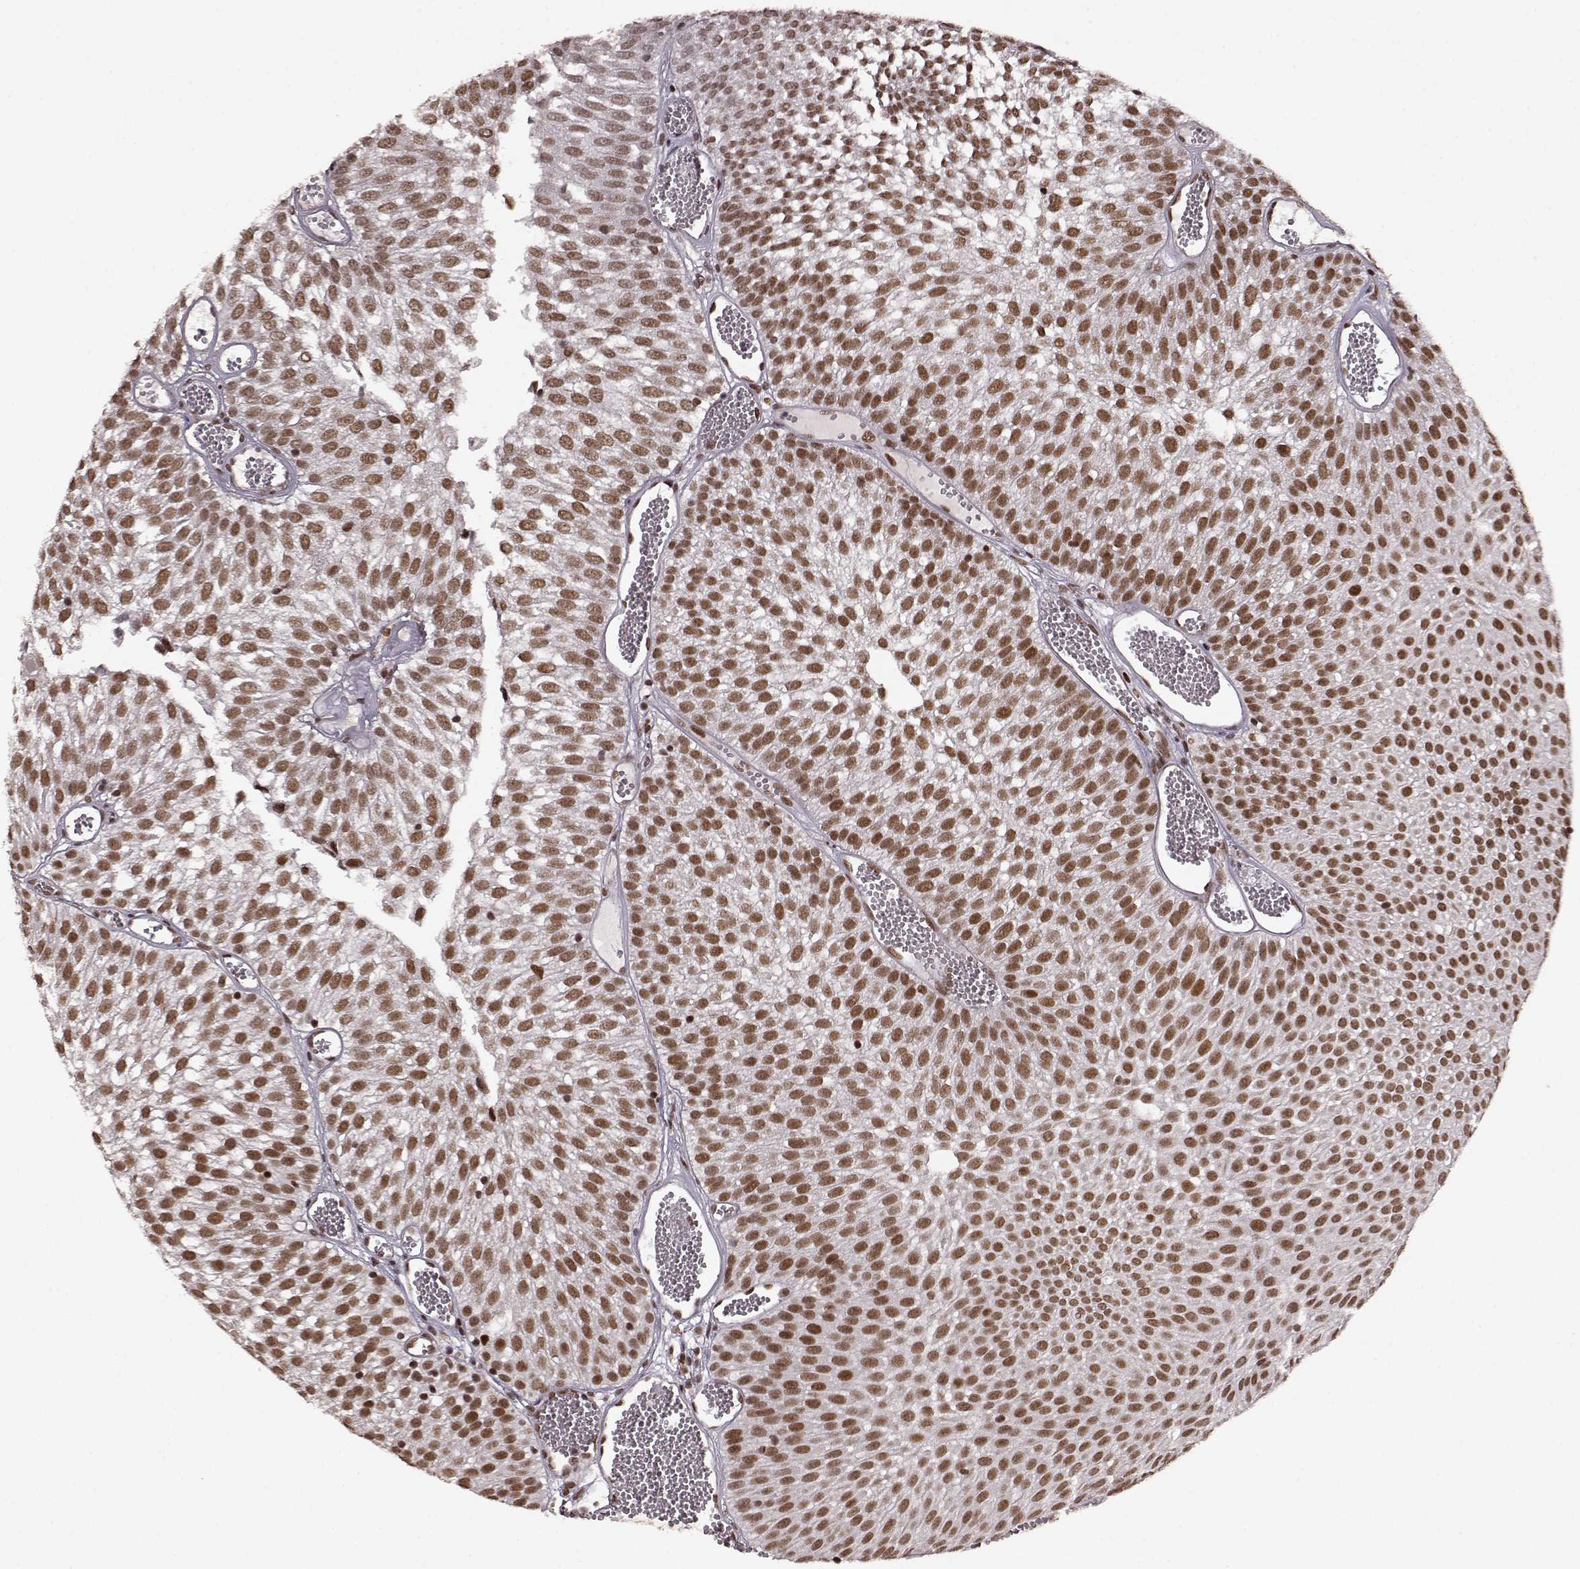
{"staining": {"intensity": "moderate", "quantity": ">75%", "location": "nuclear"}, "tissue": "urothelial cancer", "cell_type": "Tumor cells", "image_type": "cancer", "snomed": [{"axis": "morphology", "description": "Urothelial carcinoma, Low grade"}, {"axis": "topography", "description": "Urinary bladder"}], "caption": "Immunohistochemistry of human urothelial carcinoma (low-grade) reveals medium levels of moderate nuclear staining in approximately >75% of tumor cells. (DAB IHC, brown staining for protein, blue staining for nuclei).", "gene": "RRAGD", "patient": {"sex": "male", "age": 52}}